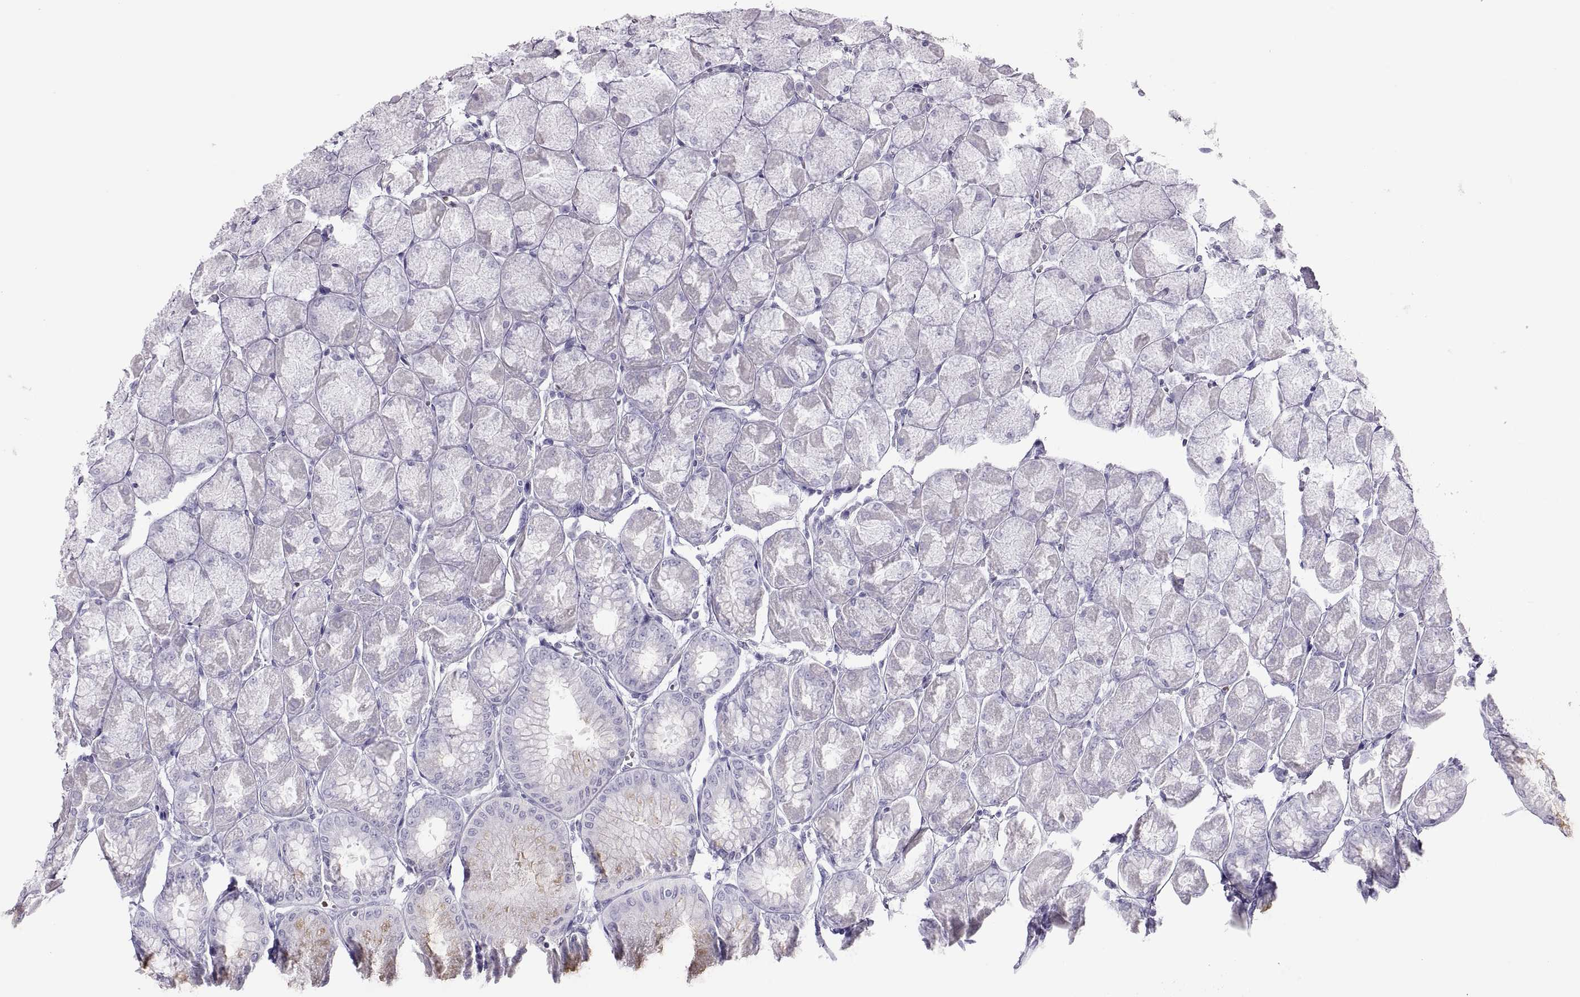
{"staining": {"intensity": "negative", "quantity": "none", "location": "none"}, "tissue": "stomach", "cell_type": "Glandular cells", "image_type": "normal", "snomed": [{"axis": "morphology", "description": "Normal tissue, NOS"}, {"axis": "topography", "description": "Stomach, upper"}], "caption": "Unremarkable stomach was stained to show a protein in brown. There is no significant expression in glandular cells.", "gene": "SEMG1", "patient": {"sex": "male", "age": 60}}